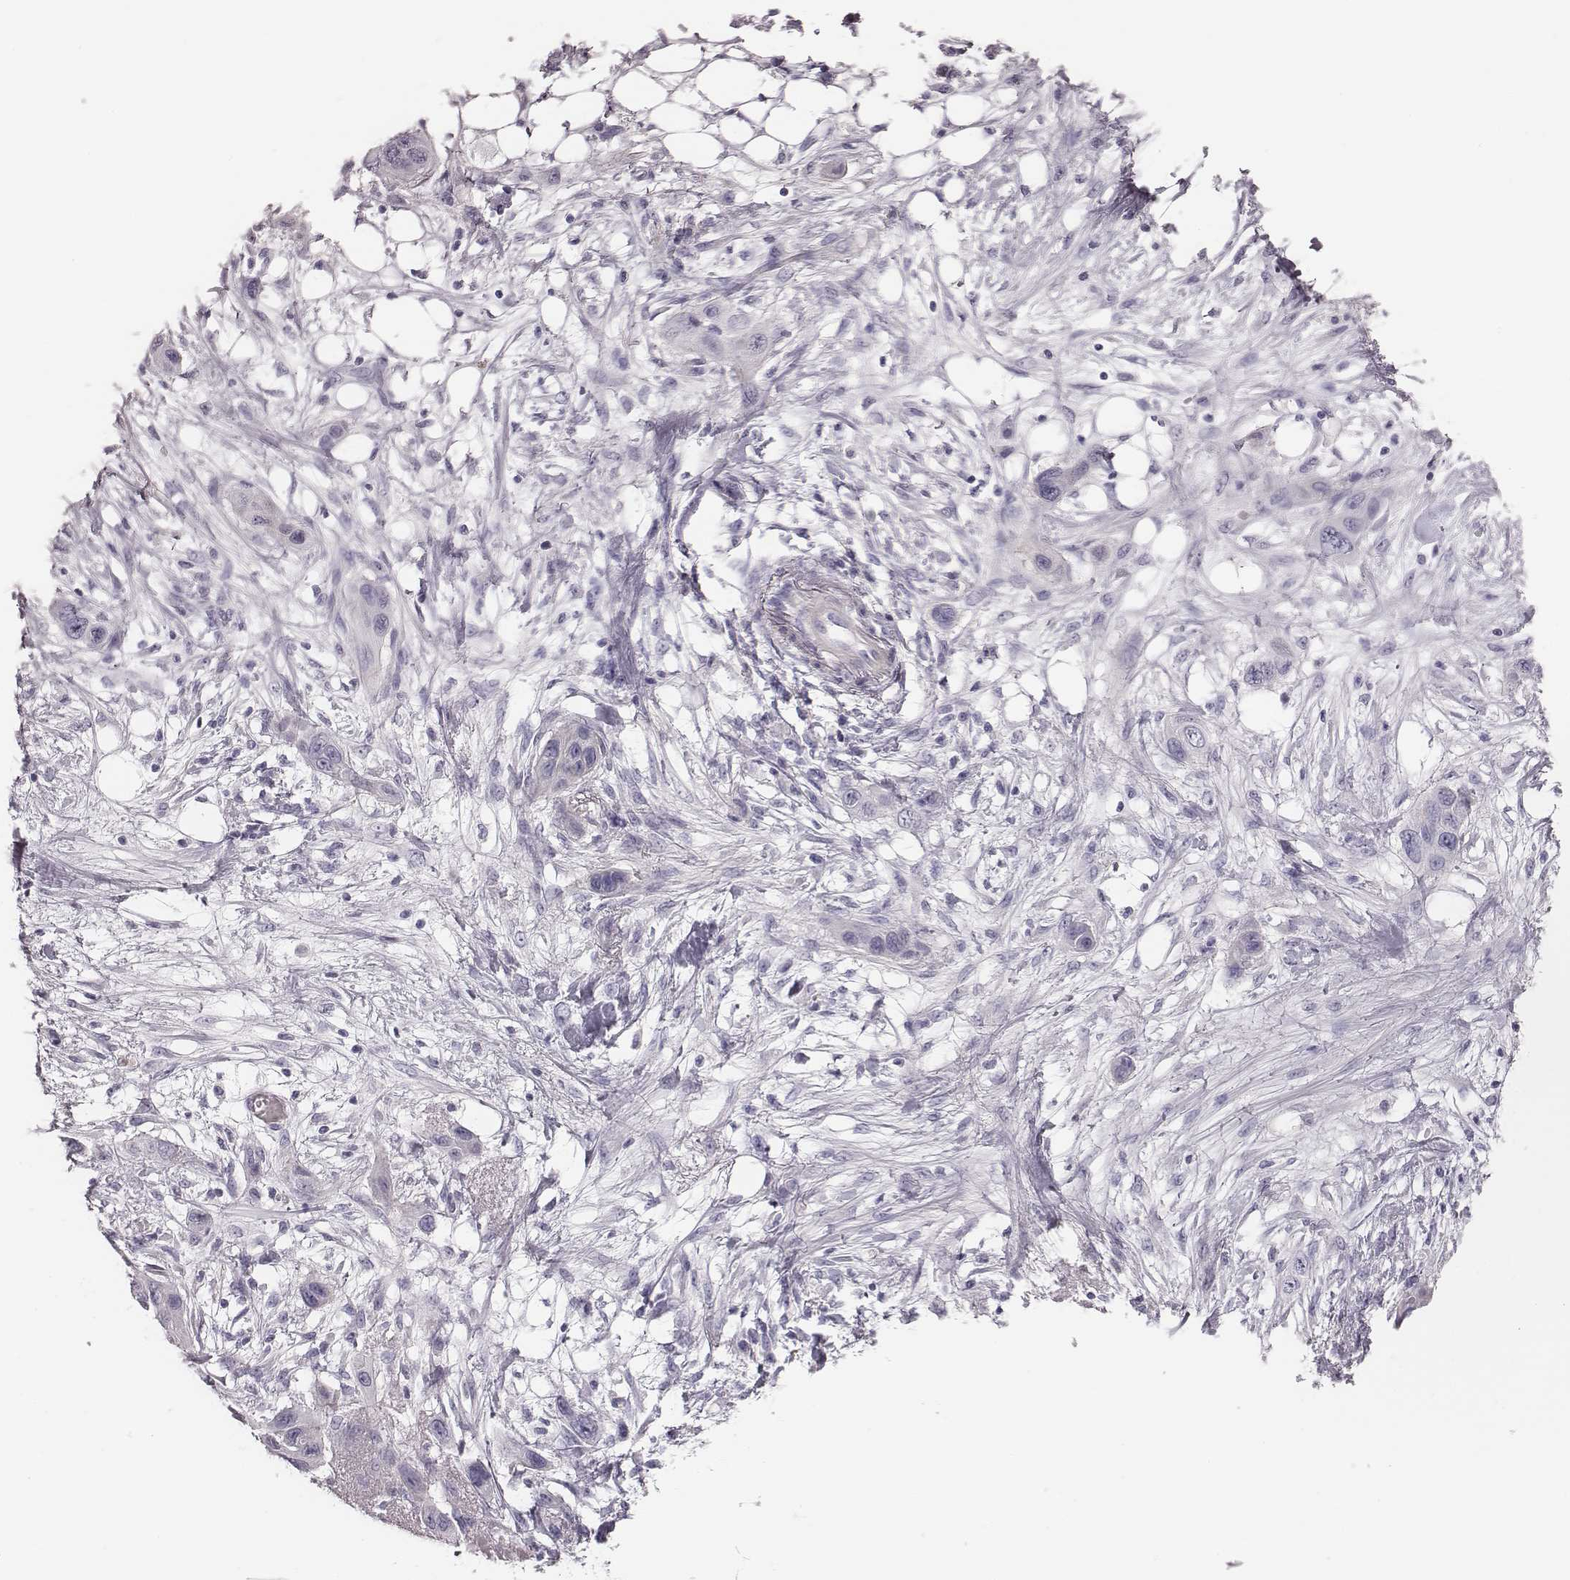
{"staining": {"intensity": "negative", "quantity": "none", "location": "none"}, "tissue": "skin cancer", "cell_type": "Tumor cells", "image_type": "cancer", "snomed": [{"axis": "morphology", "description": "Squamous cell carcinoma, NOS"}, {"axis": "topography", "description": "Skin"}], "caption": "Immunohistochemical staining of human skin cancer shows no significant staining in tumor cells. (DAB immunohistochemistry, high magnification).", "gene": "CRISP1", "patient": {"sex": "male", "age": 79}}